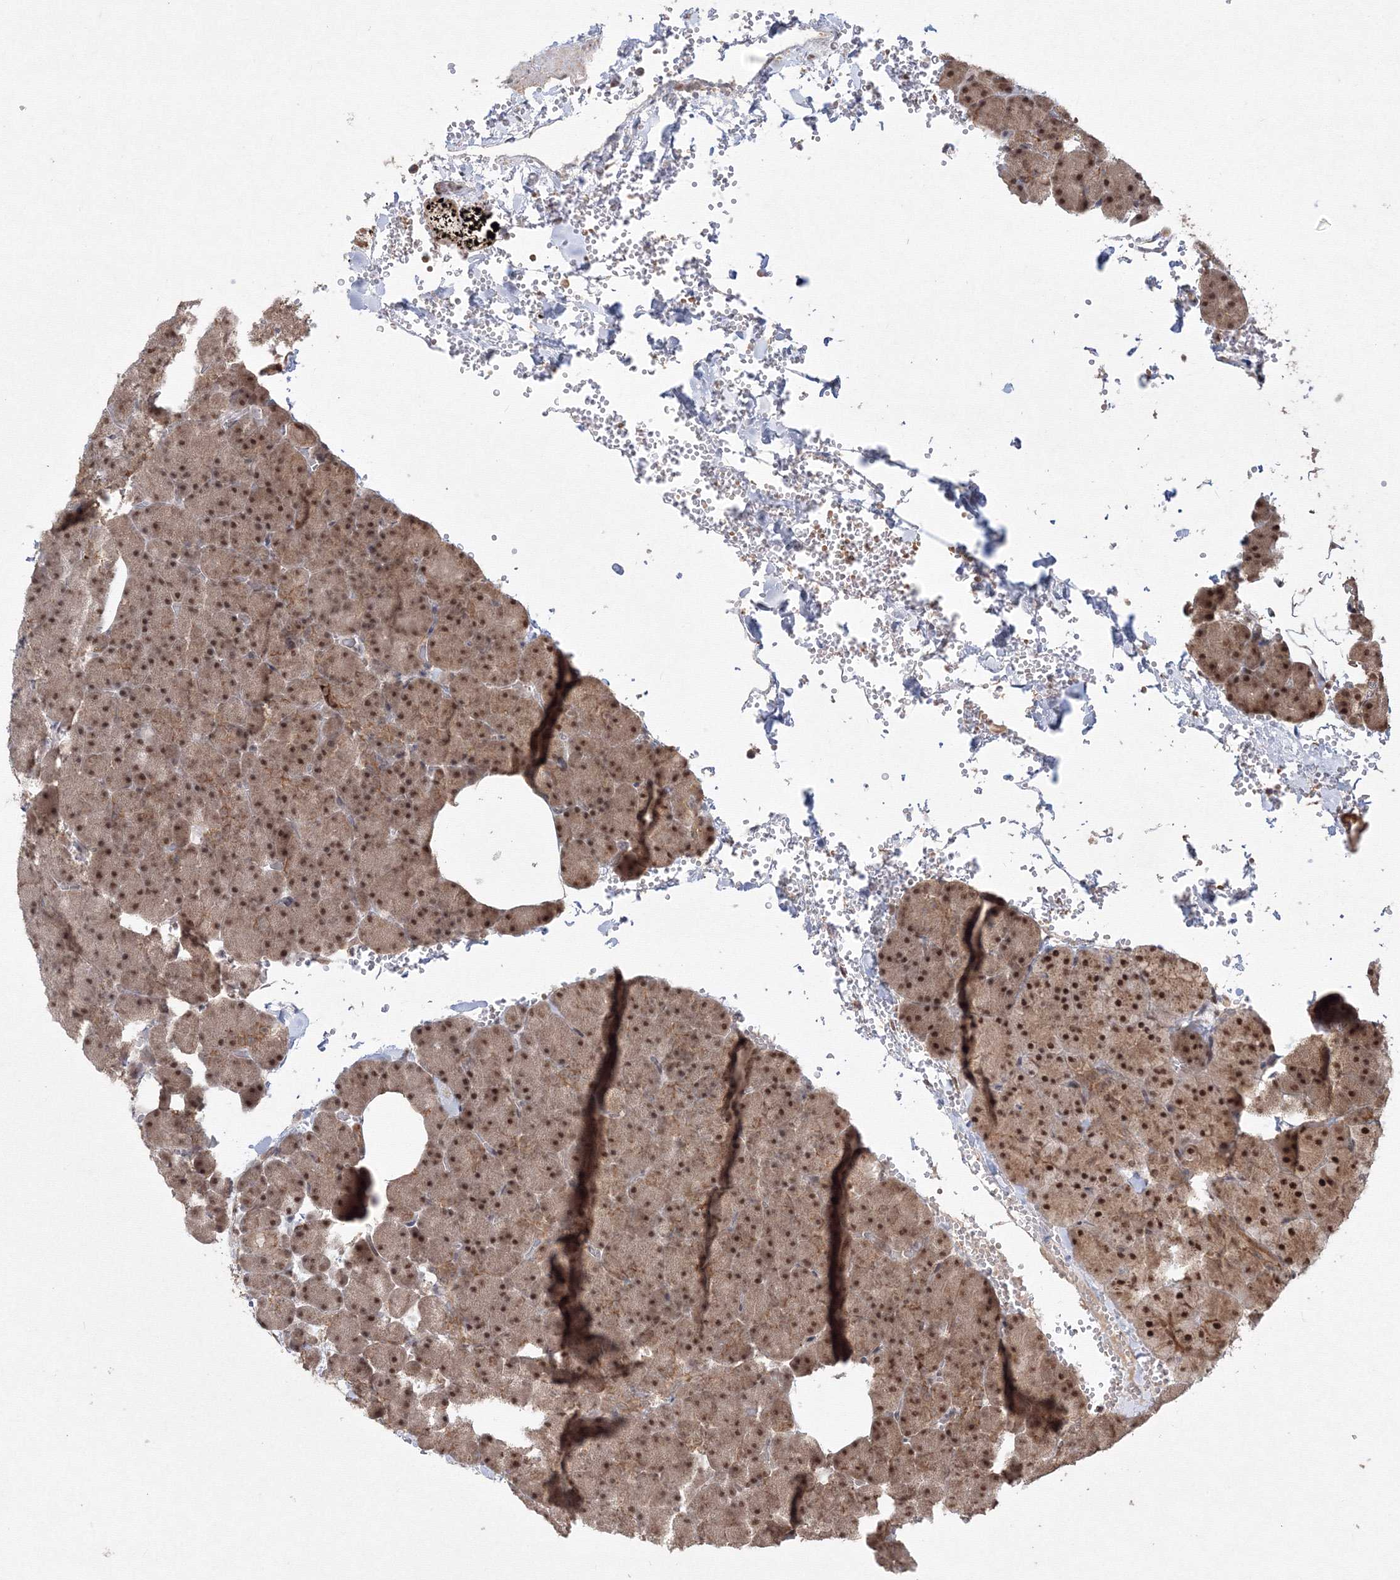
{"staining": {"intensity": "moderate", "quantity": ">75%", "location": "cytoplasmic/membranous,nuclear"}, "tissue": "pancreas", "cell_type": "Exocrine glandular cells", "image_type": "normal", "snomed": [{"axis": "morphology", "description": "Normal tissue, NOS"}, {"axis": "morphology", "description": "Carcinoid, malignant, NOS"}, {"axis": "topography", "description": "Pancreas"}], "caption": "Protein expression analysis of normal pancreas demonstrates moderate cytoplasmic/membranous,nuclear expression in about >75% of exocrine glandular cells.", "gene": "COPS4", "patient": {"sex": "female", "age": 35}}